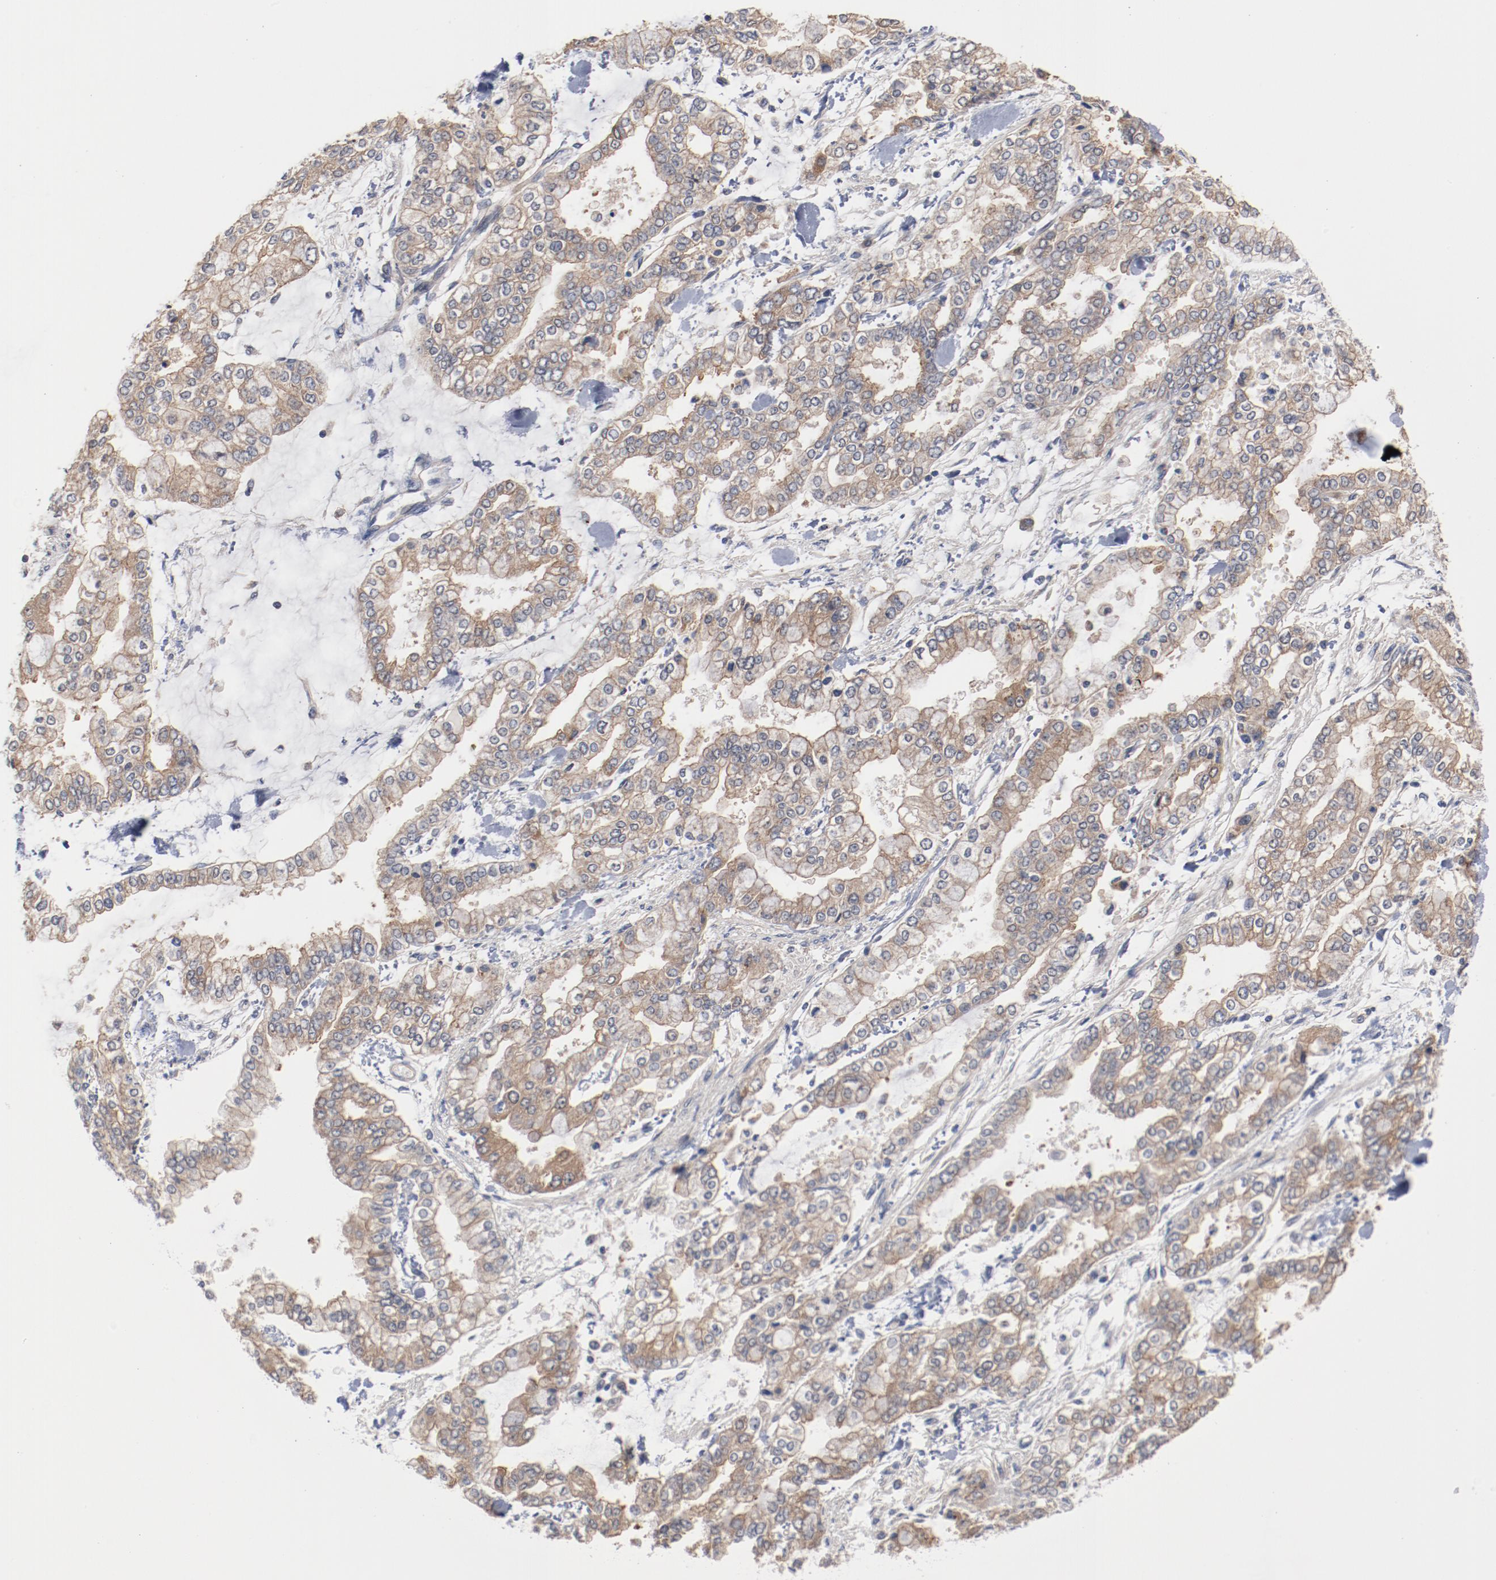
{"staining": {"intensity": "moderate", "quantity": ">75%", "location": "cytoplasmic/membranous"}, "tissue": "stomach cancer", "cell_type": "Tumor cells", "image_type": "cancer", "snomed": [{"axis": "morphology", "description": "Normal tissue, NOS"}, {"axis": "morphology", "description": "Adenocarcinoma, NOS"}, {"axis": "topography", "description": "Stomach, upper"}, {"axis": "topography", "description": "Stomach"}], "caption": "High-magnification brightfield microscopy of adenocarcinoma (stomach) stained with DAB (brown) and counterstained with hematoxylin (blue). tumor cells exhibit moderate cytoplasmic/membranous staining is seen in about>75% of cells.", "gene": "RNASE11", "patient": {"sex": "male", "age": 76}}